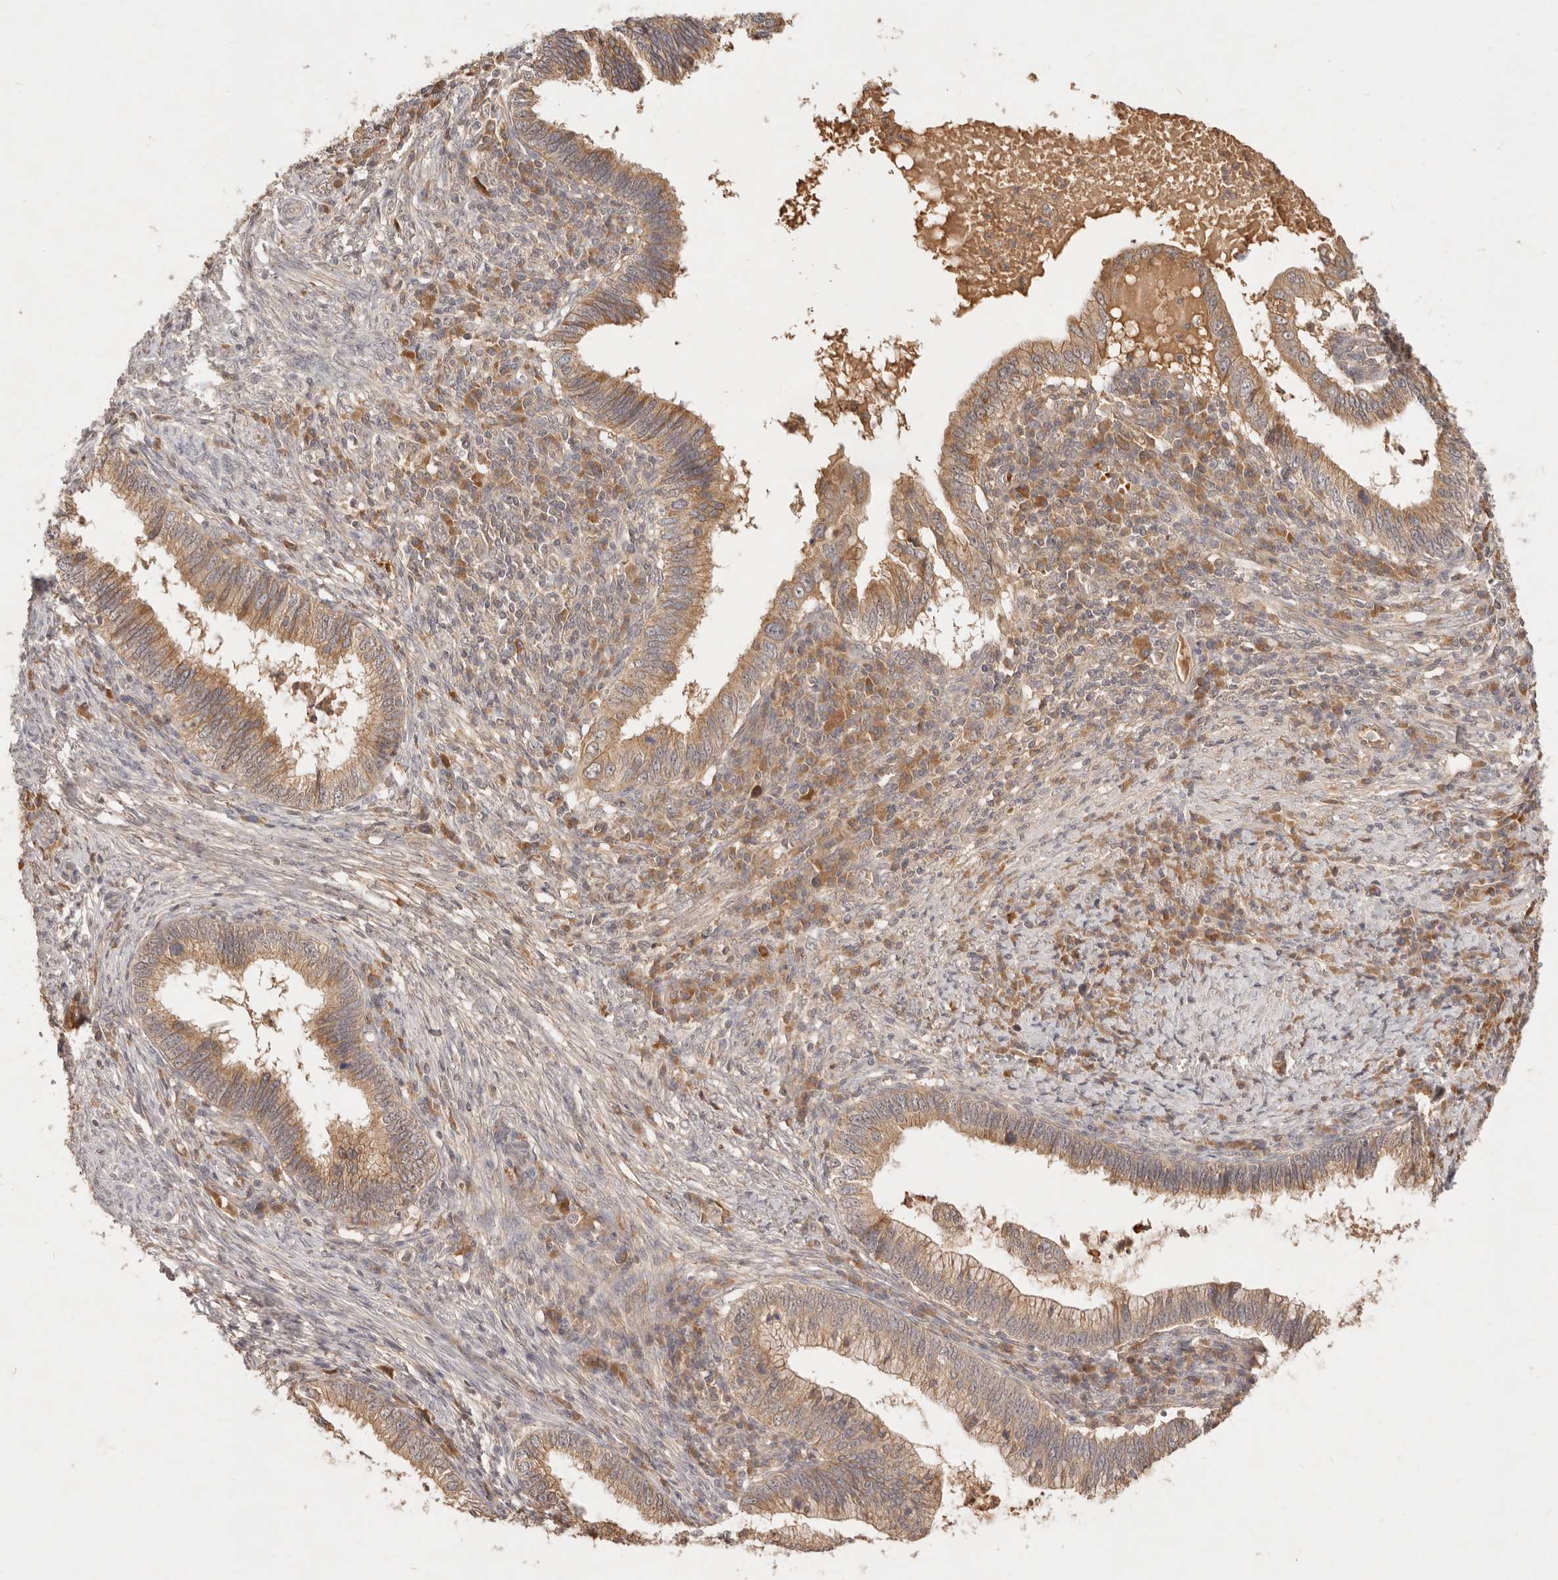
{"staining": {"intensity": "moderate", "quantity": ">75%", "location": "cytoplasmic/membranous"}, "tissue": "cervical cancer", "cell_type": "Tumor cells", "image_type": "cancer", "snomed": [{"axis": "morphology", "description": "Adenocarcinoma, NOS"}, {"axis": "topography", "description": "Cervix"}], "caption": "Immunohistochemical staining of human cervical cancer exhibits medium levels of moderate cytoplasmic/membranous protein staining in about >75% of tumor cells. The staining is performed using DAB brown chromogen to label protein expression. The nuclei are counter-stained blue using hematoxylin.", "gene": "FREM2", "patient": {"sex": "female", "age": 36}}